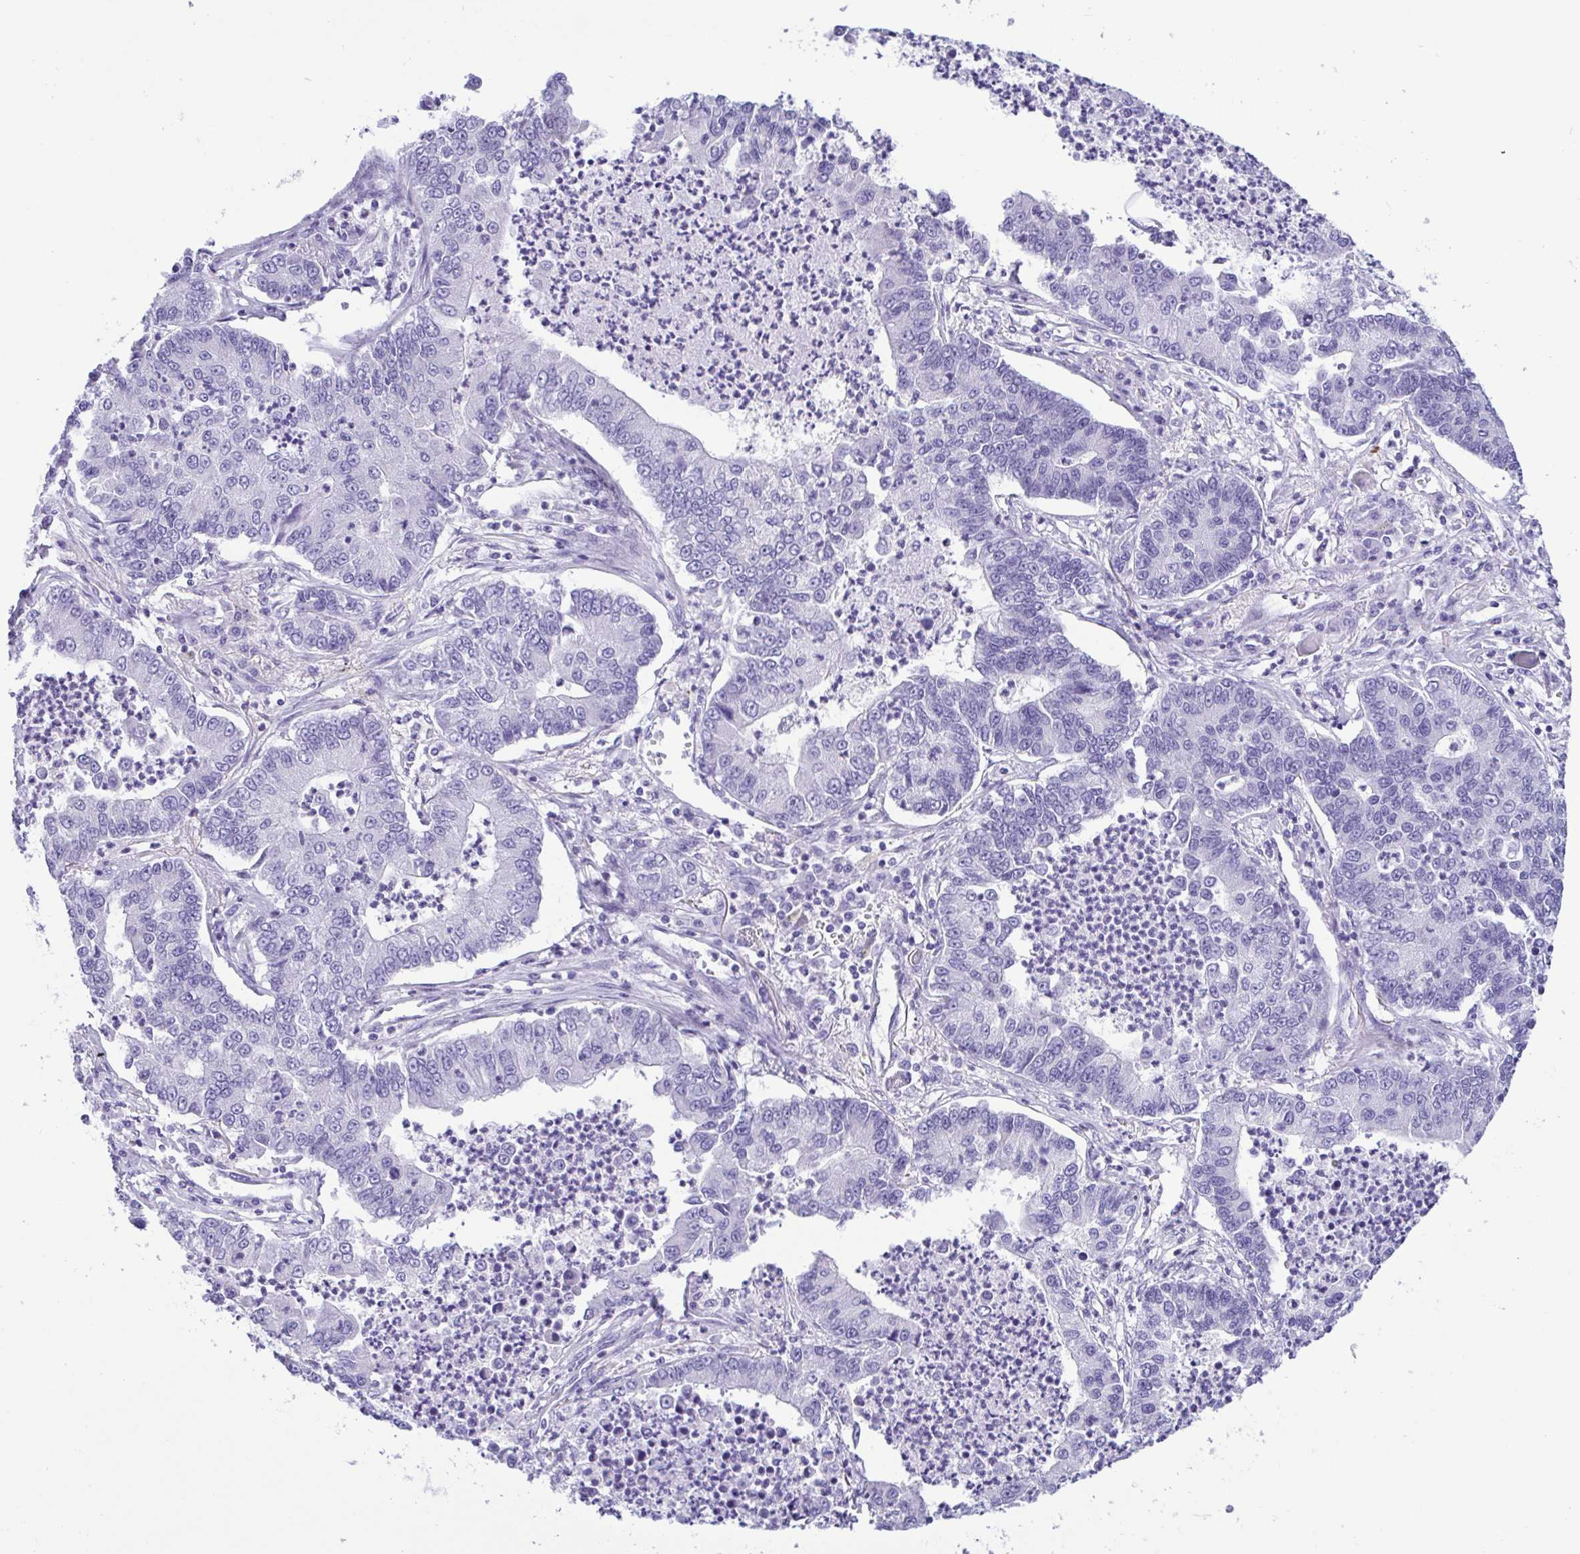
{"staining": {"intensity": "negative", "quantity": "none", "location": "none"}, "tissue": "lung cancer", "cell_type": "Tumor cells", "image_type": "cancer", "snomed": [{"axis": "morphology", "description": "Adenocarcinoma, NOS"}, {"axis": "topography", "description": "Lung"}], "caption": "An image of human adenocarcinoma (lung) is negative for staining in tumor cells.", "gene": "MYL7", "patient": {"sex": "female", "age": 57}}